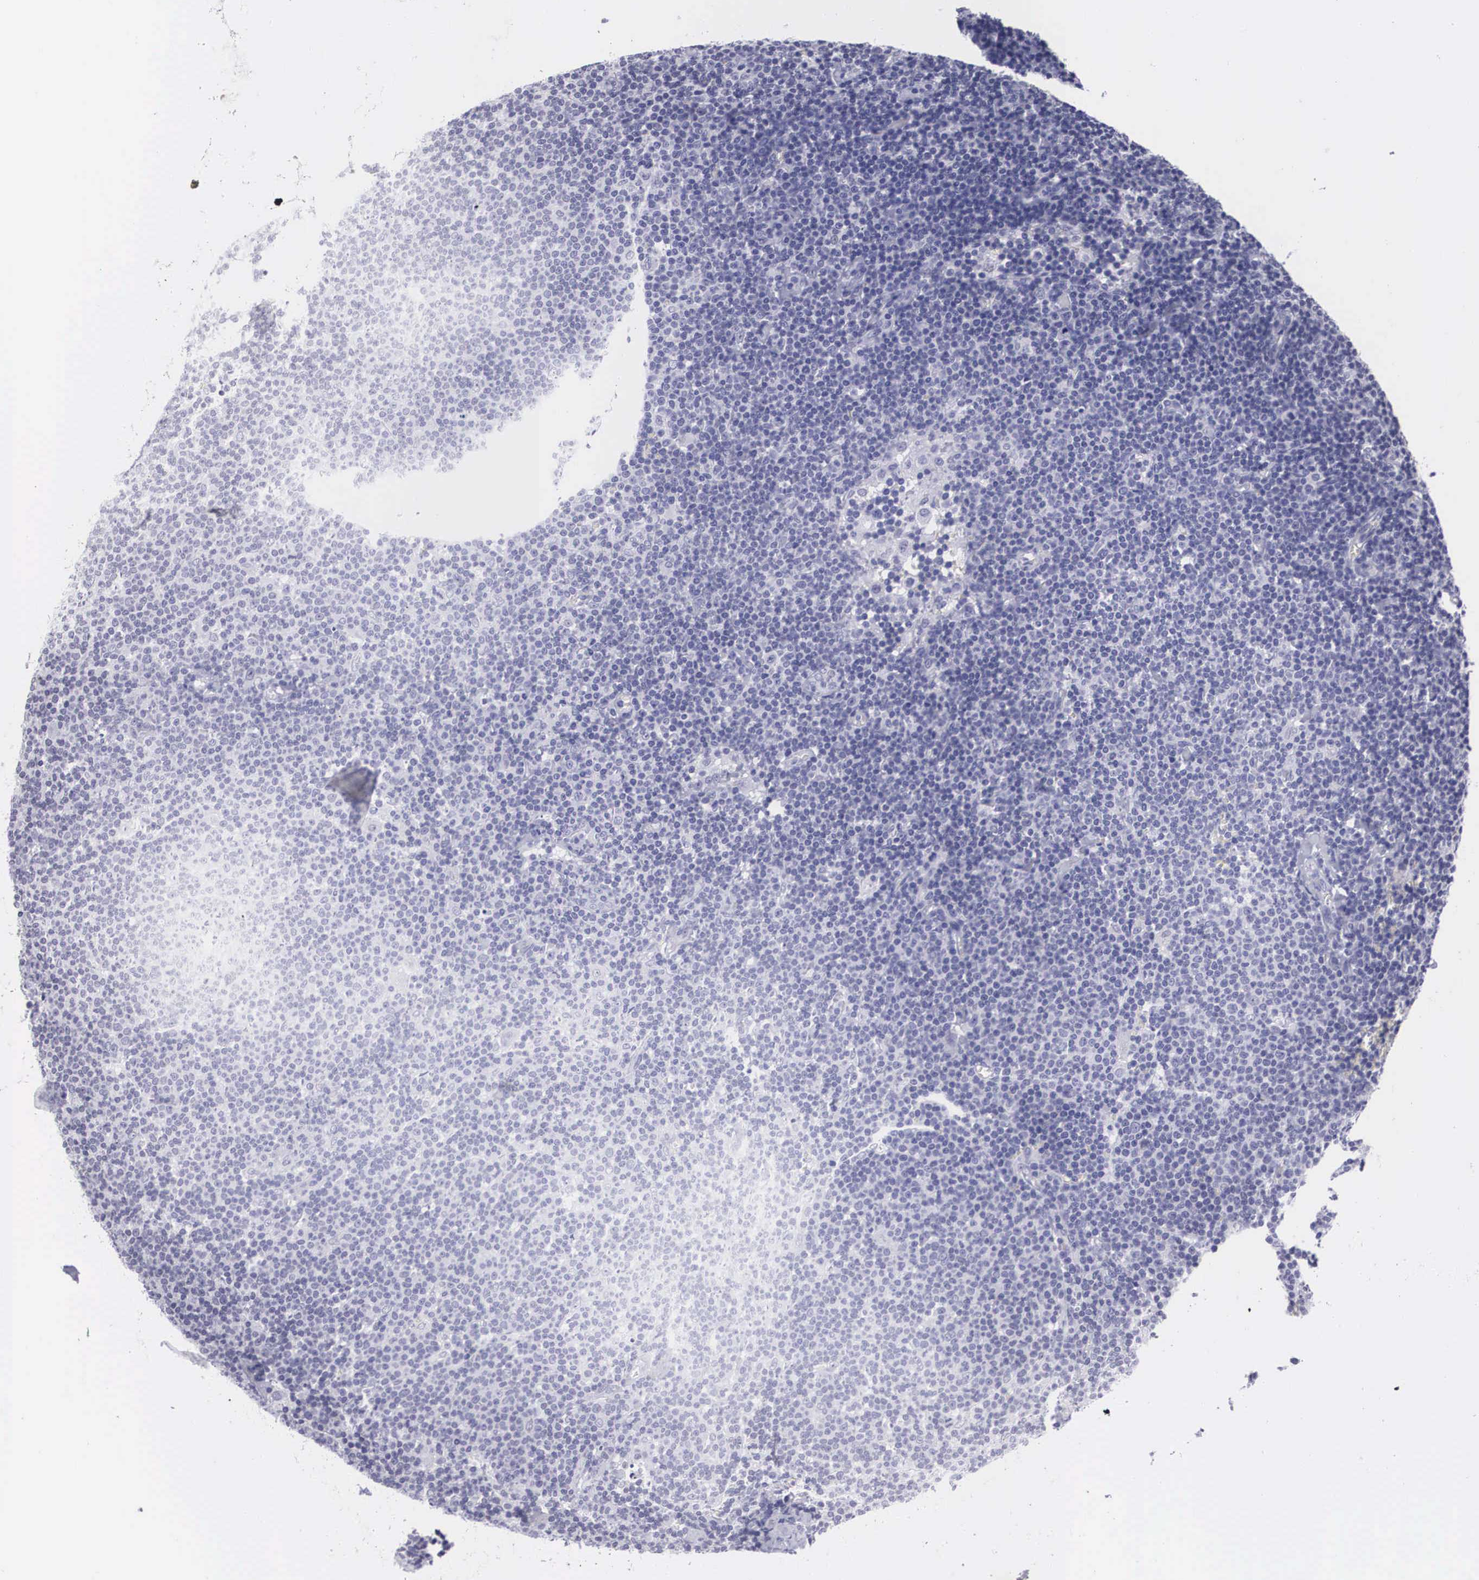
{"staining": {"intensity": "negative", "quantity": "none", "location": "none"}, "tissue": "lymphoma", "cell_type": "Tumor cells", "image_type": "cancer", "snomed": [{"axis": "morphology", "description": "Malignant lymphoma, non-Hodgkin's type, Low grade"}, {"axis": "topography", "description": "Lymph node"}], "caption": "IHC histopathology image of malignant lymphoma, non-Hodgkin's type (low-grade) stained for a protein (brown), which displays no expression in tumor cells.", "gene": "C22orf31", "patient": {"sex": "male", "age": 65}}